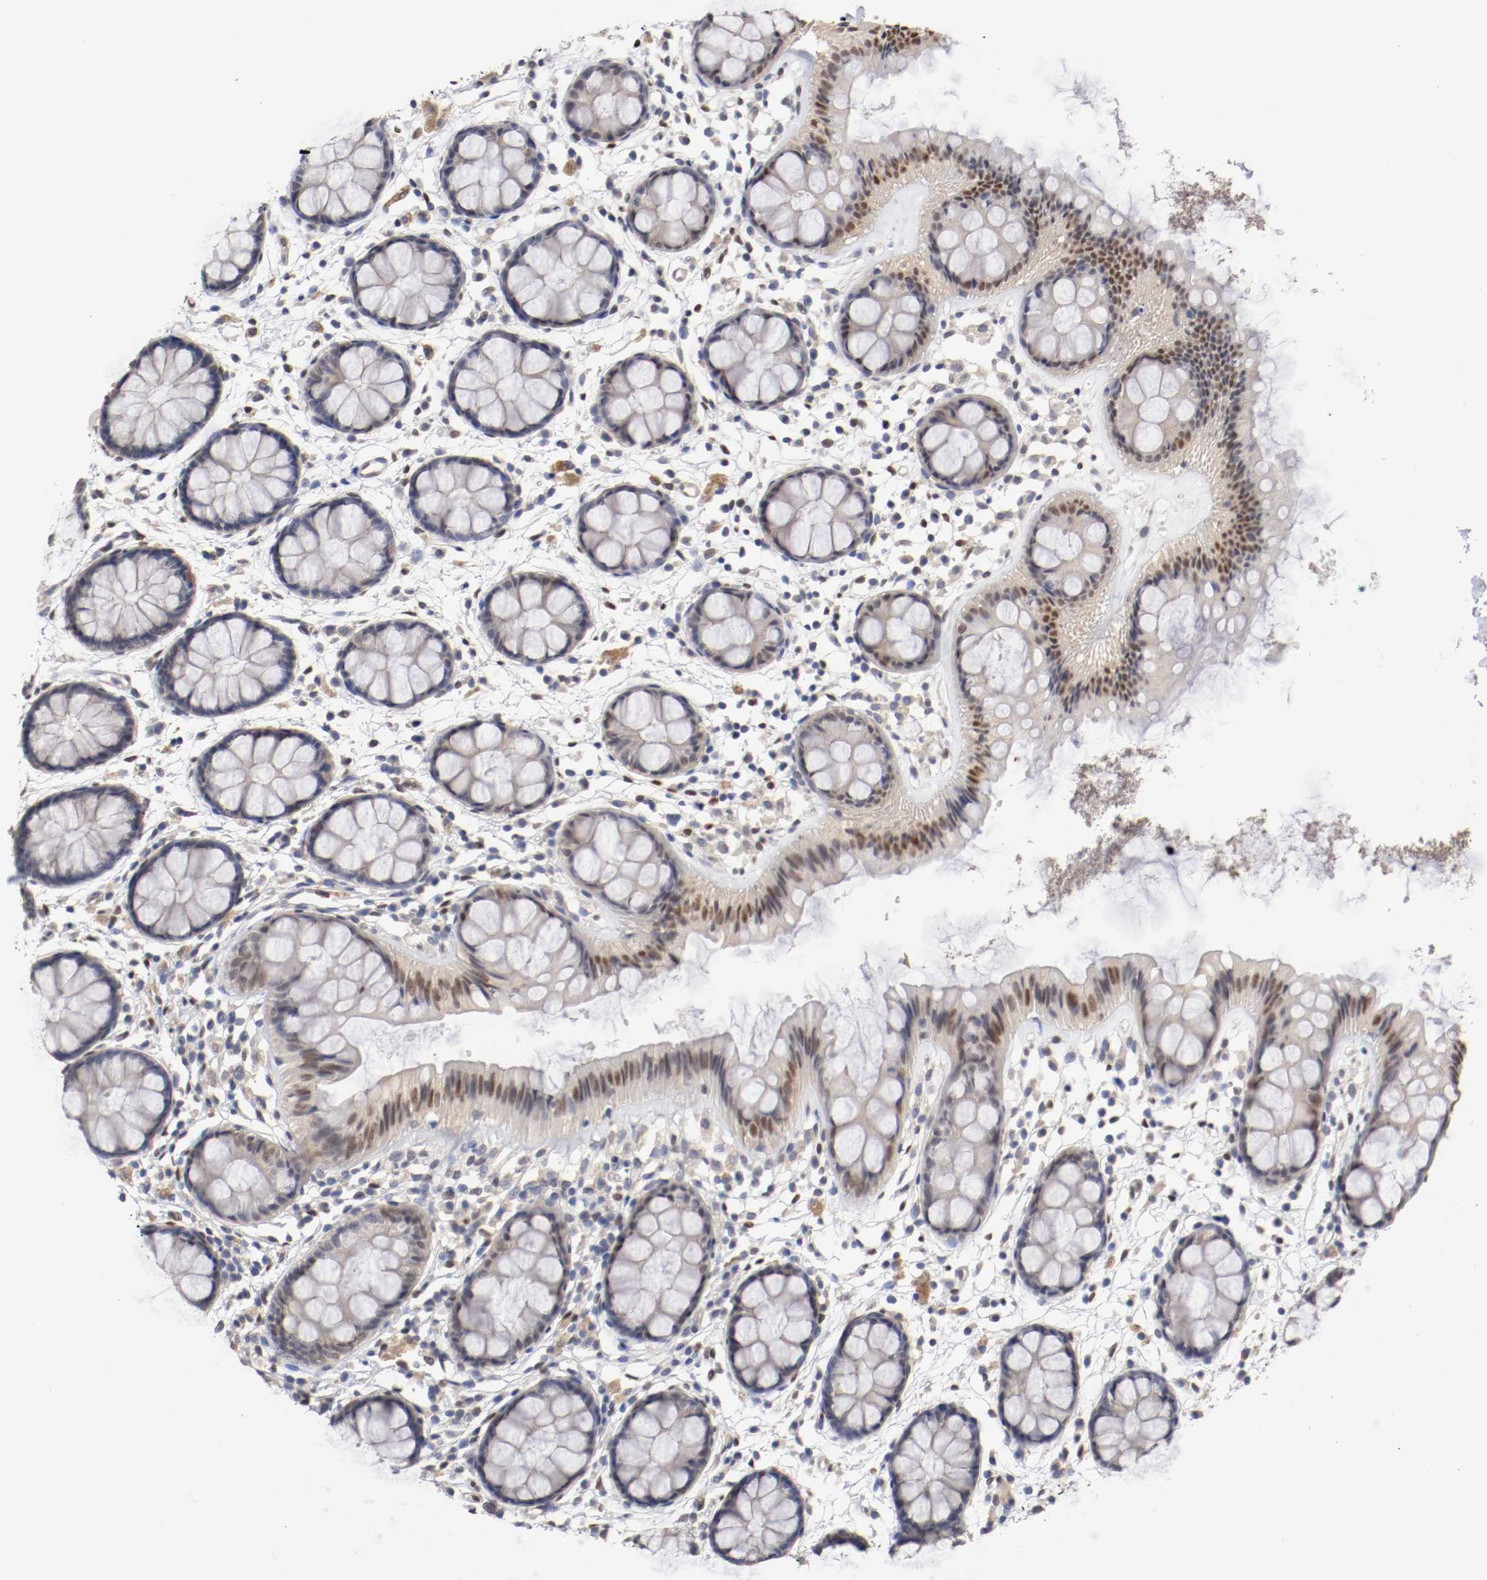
{"staining": {"intensity": "moderate", "quantity": "25%-75%", "location": "cytoplasmic/membranous,nuclear"}, "tissue": "rectum", "cell_type": "Glandular cells", "image_type": "normal", "snomed": [{"axis": "morphology", "description": "Normal tissue, NOS"}, {"axis": "topography", "description": "Rectum"}], "caption": "Immunohistochemical staining of normal rectum reveals medium levels of moderate cytoplasmic/membranous,nuclear positivity in approximately 25%-75% of glandular cells.", "gene": "FOSL2", "patient": {"sex": "female", "age": 66}}